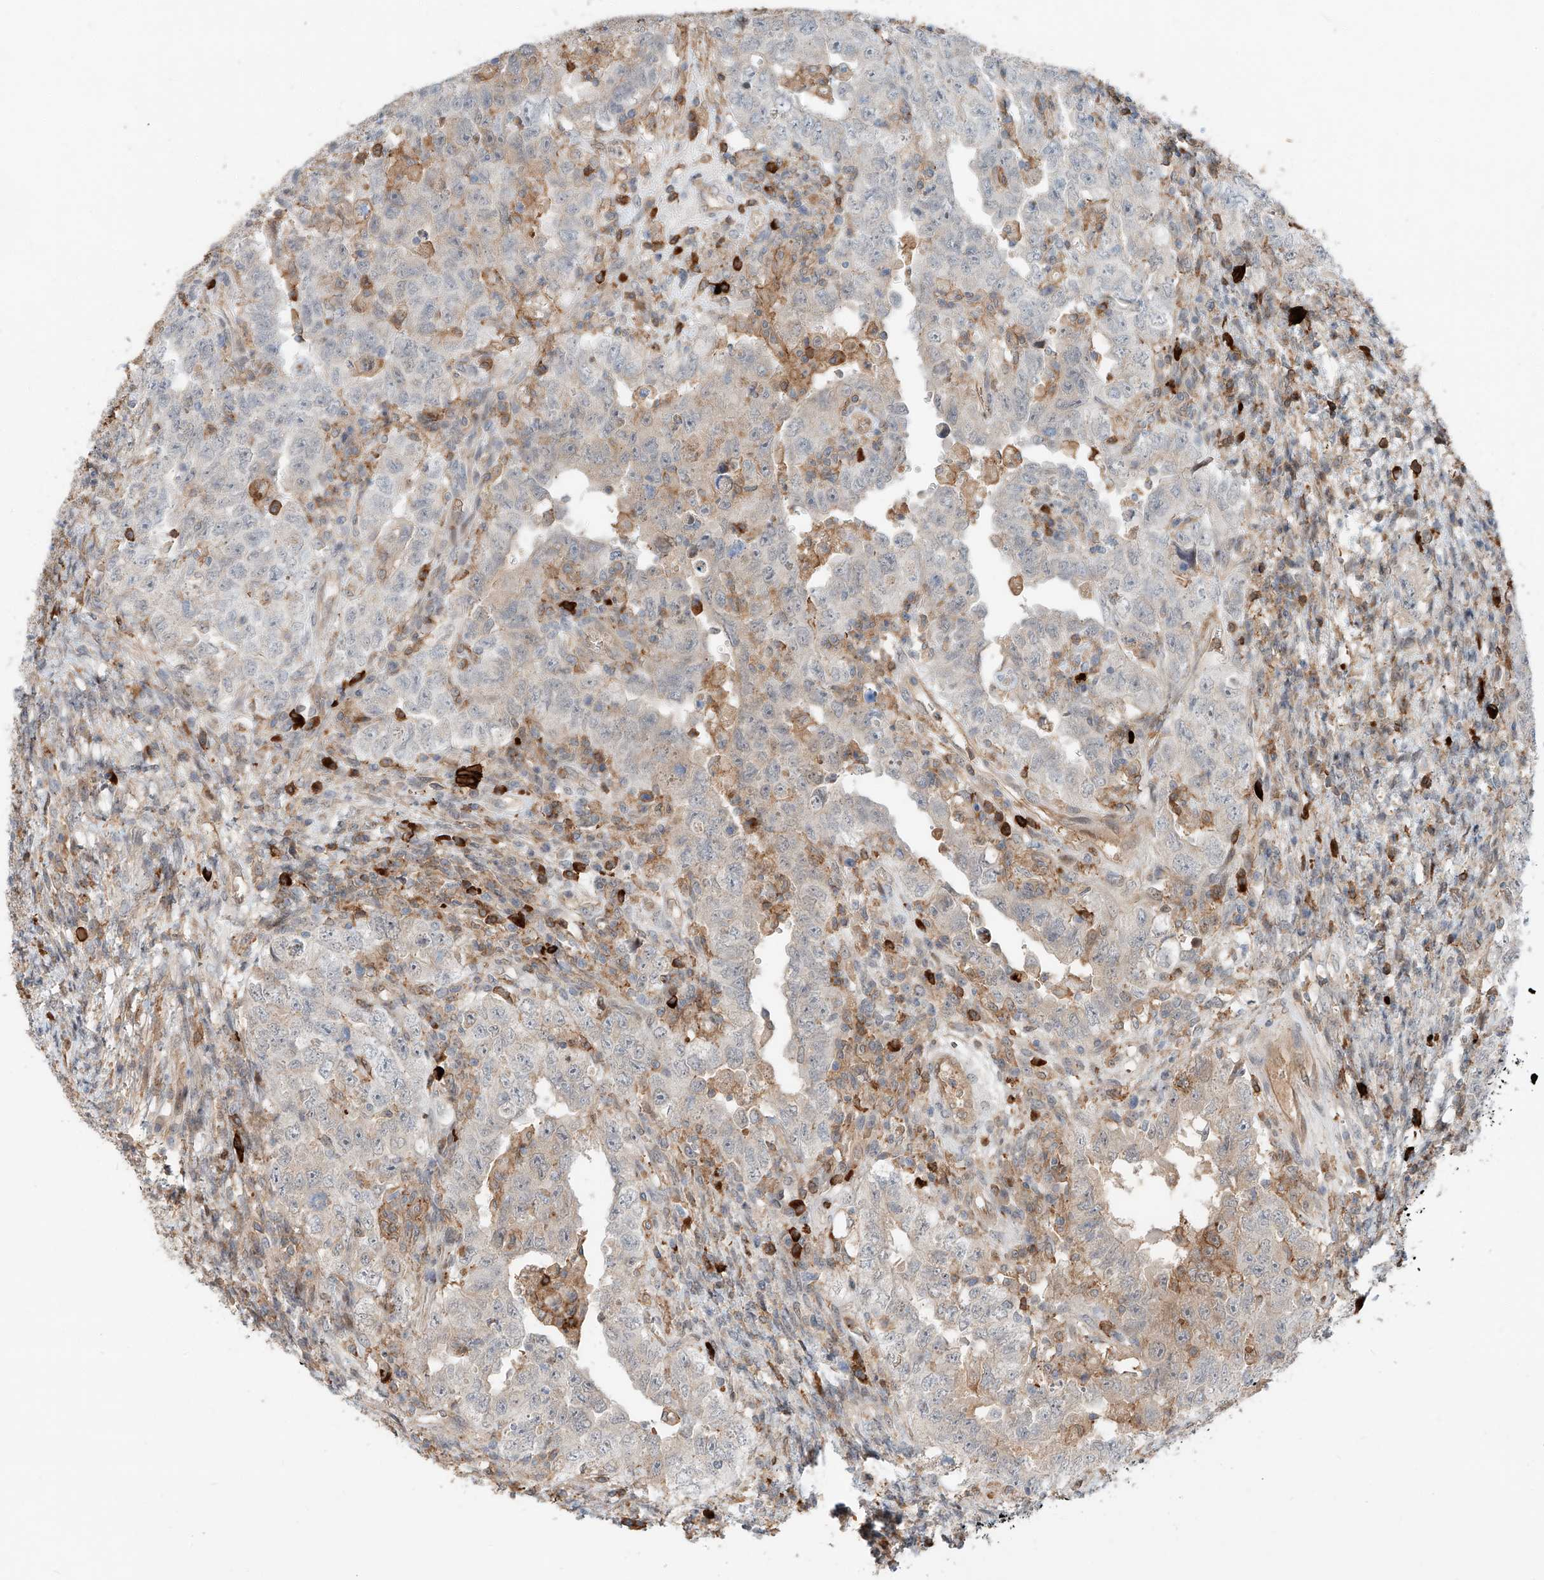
{"staining": {"intensity": "weak", "quantity": "<25%", "location": "cytoplasmic/membranous"}, "tissue": "testis cancer", "cell_type": "Tumor cells", "image_type": "cancer", "snomed": [{"axis": "morphology", "description": "Carcinoma, Embryonal, NOS"}, {"axis": "topography", "description": "Testis"}], "caption": "IHC photomicrograph of testis cancer stained for a protein (brown), which exhibits no positivity in tumor cells. (DAB (3,3'-diaminobenzidine) immunohistochemistry visualized using brightfield microscopy, high magnification).", "gene": "CEP162", "patient": {"sex": "male", "age": 26}}